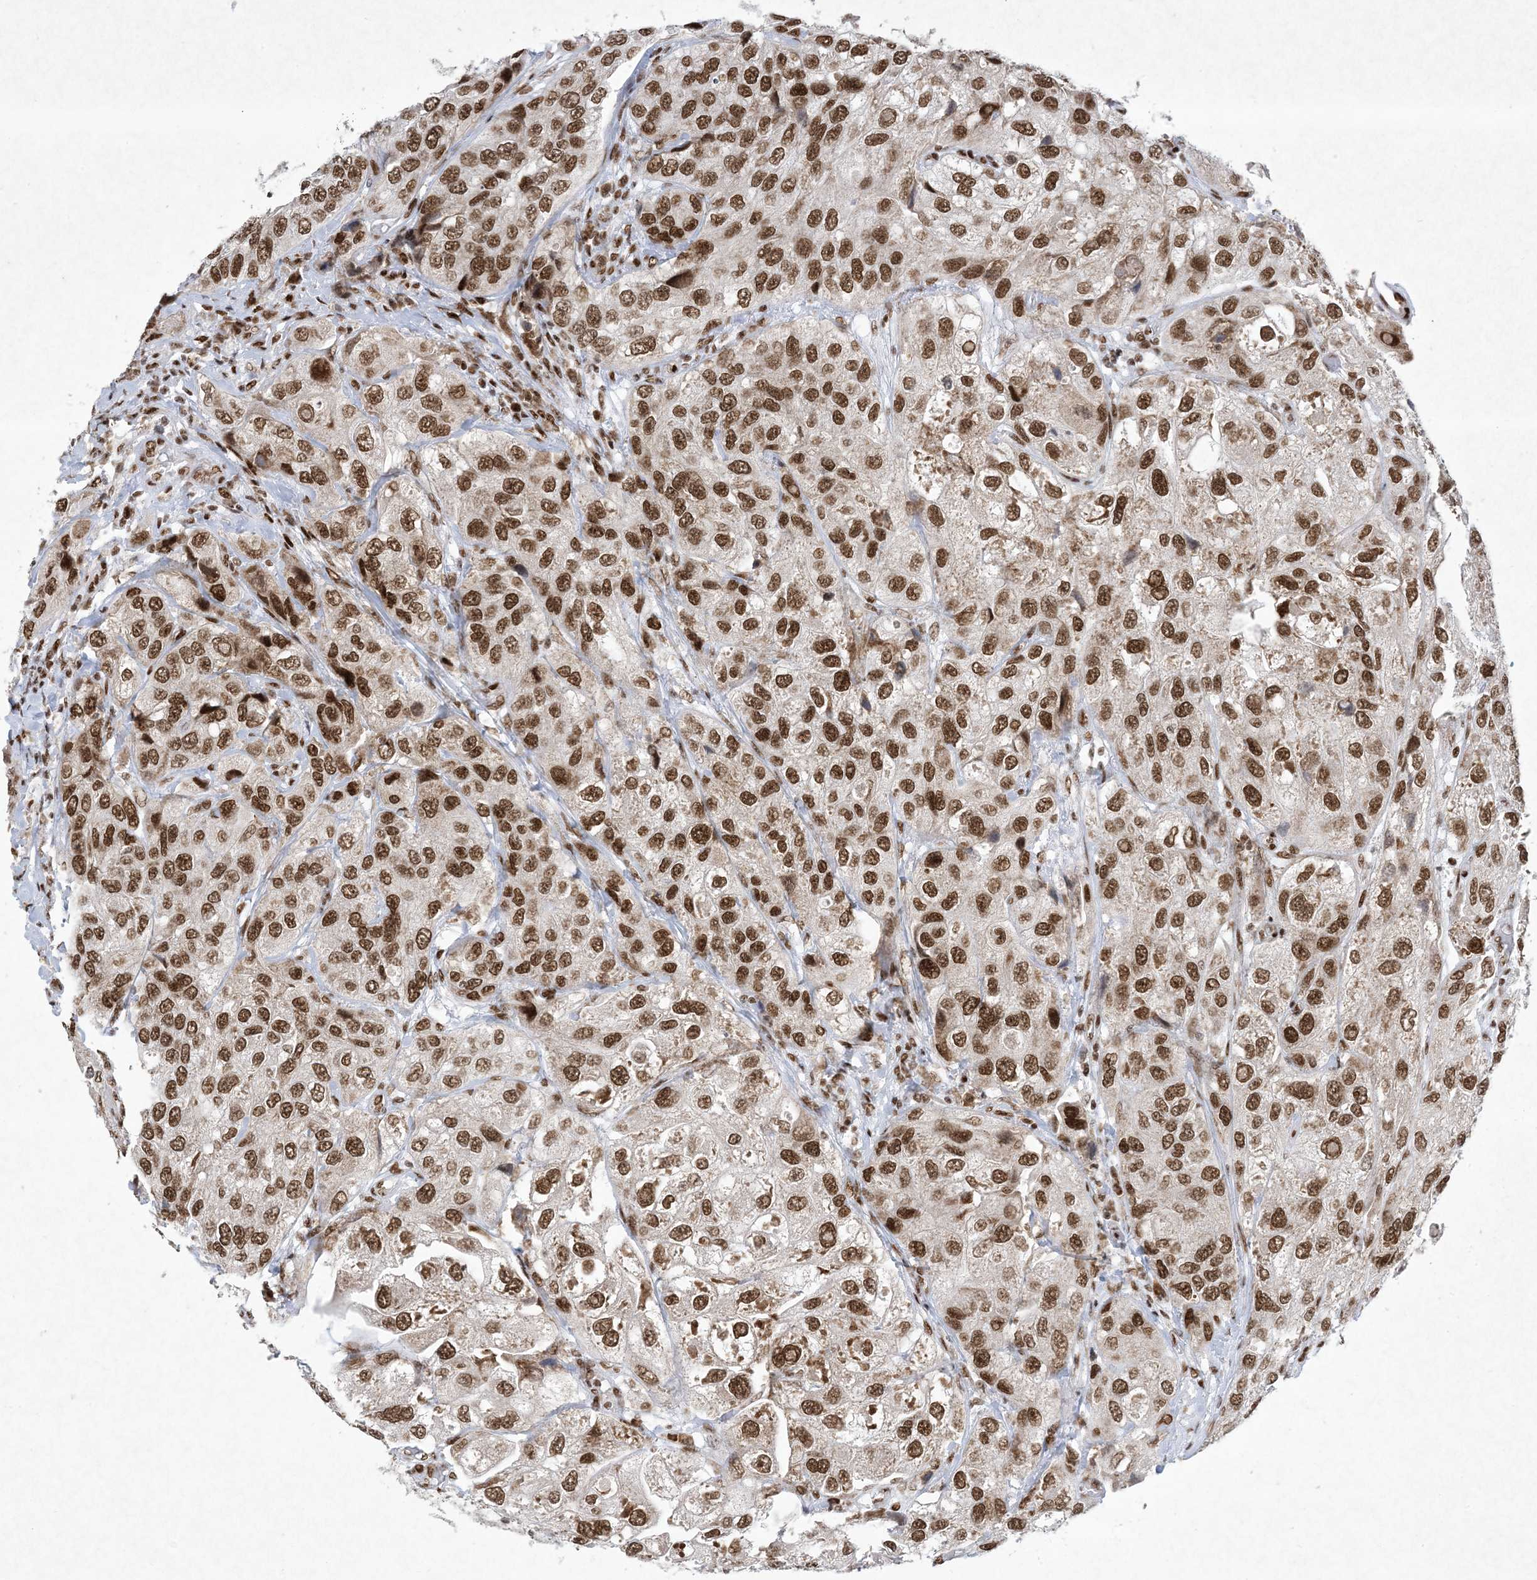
{"staining": {"intensity": "strong", "quantity": ">75%", "location": "nuclear"}, "tissue": "urothelial cancer", "cell_type": "Tumor cells", "image_type": "cancer", "snomed": [{"axis": "morphology", "description": "Urothelial carcinoma, High grade"}, {"axis": "topography", "description": "Urinary bladder"}], "caption": "A high amount of strong nuclear staining is appreciated in about >75% of tumor cells in urothelial cancer tissue. (brown staining indicates protein expression, while blue staining denotes nuclei).", "gene": "PKNOX2", "patient": {"sex": "female", "age": 64}}